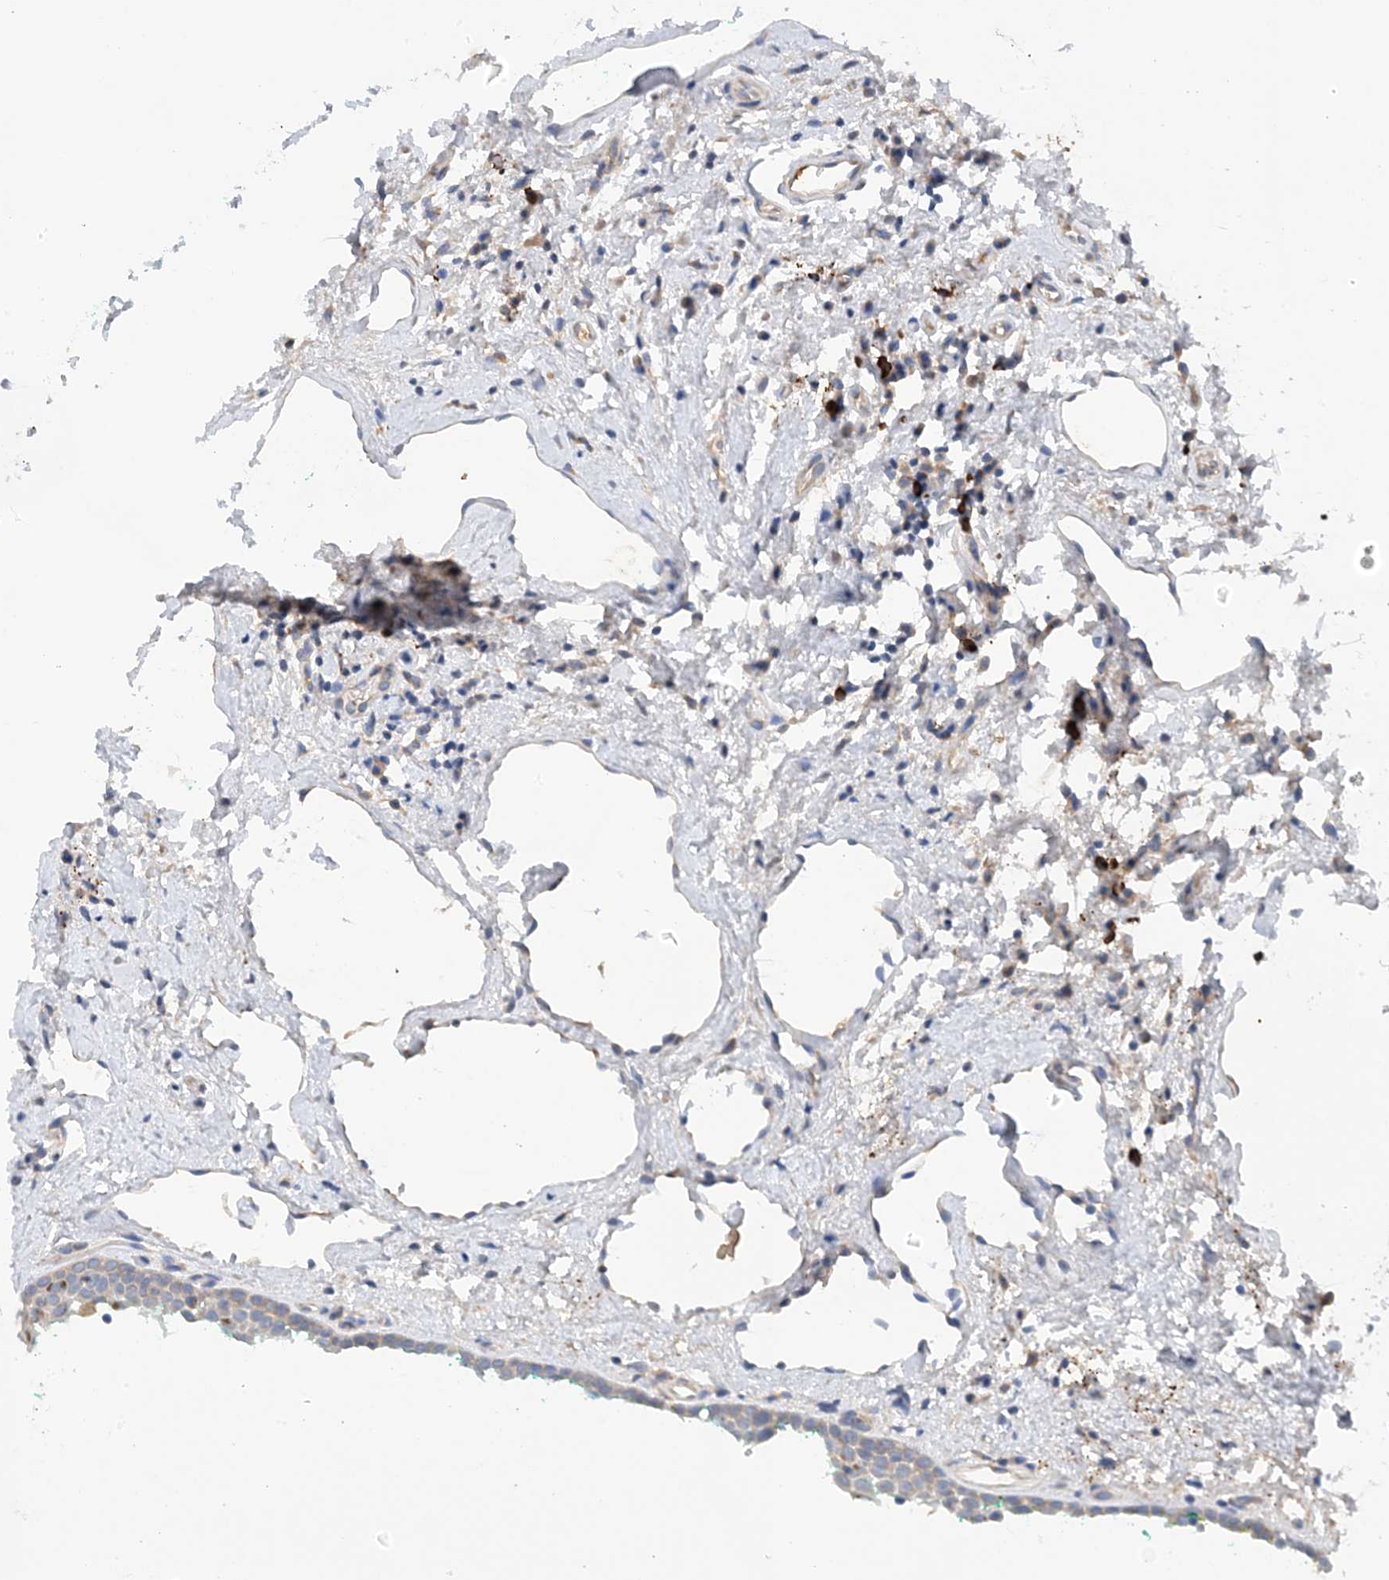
{"staining": {"intensity": "weak", "quantity": "<25%", "location": "cytoplasmic/membranous"}, "tissue": "oral mucosa", "cell_type": "Squamous epithelial cells", "image_type": "normal", "snomed": [{"axis": "morphology", "description": "Normal tissue, NOS"}, {"axis": "topography", "description": "Oral tissue"}], "caption": "Protein analysis of normal oral mucosa shows no significant staining in squamous epithelial cells. (Stains: DAB (3,3'-diaminobenzidine) immunohistochemistry (IHC) with hematoxylin counter stain, Microscopy: brightfield microscopy at high magnification).", "gene": "SLC5A11", "patient": {"sex": "female", "age": 70}}